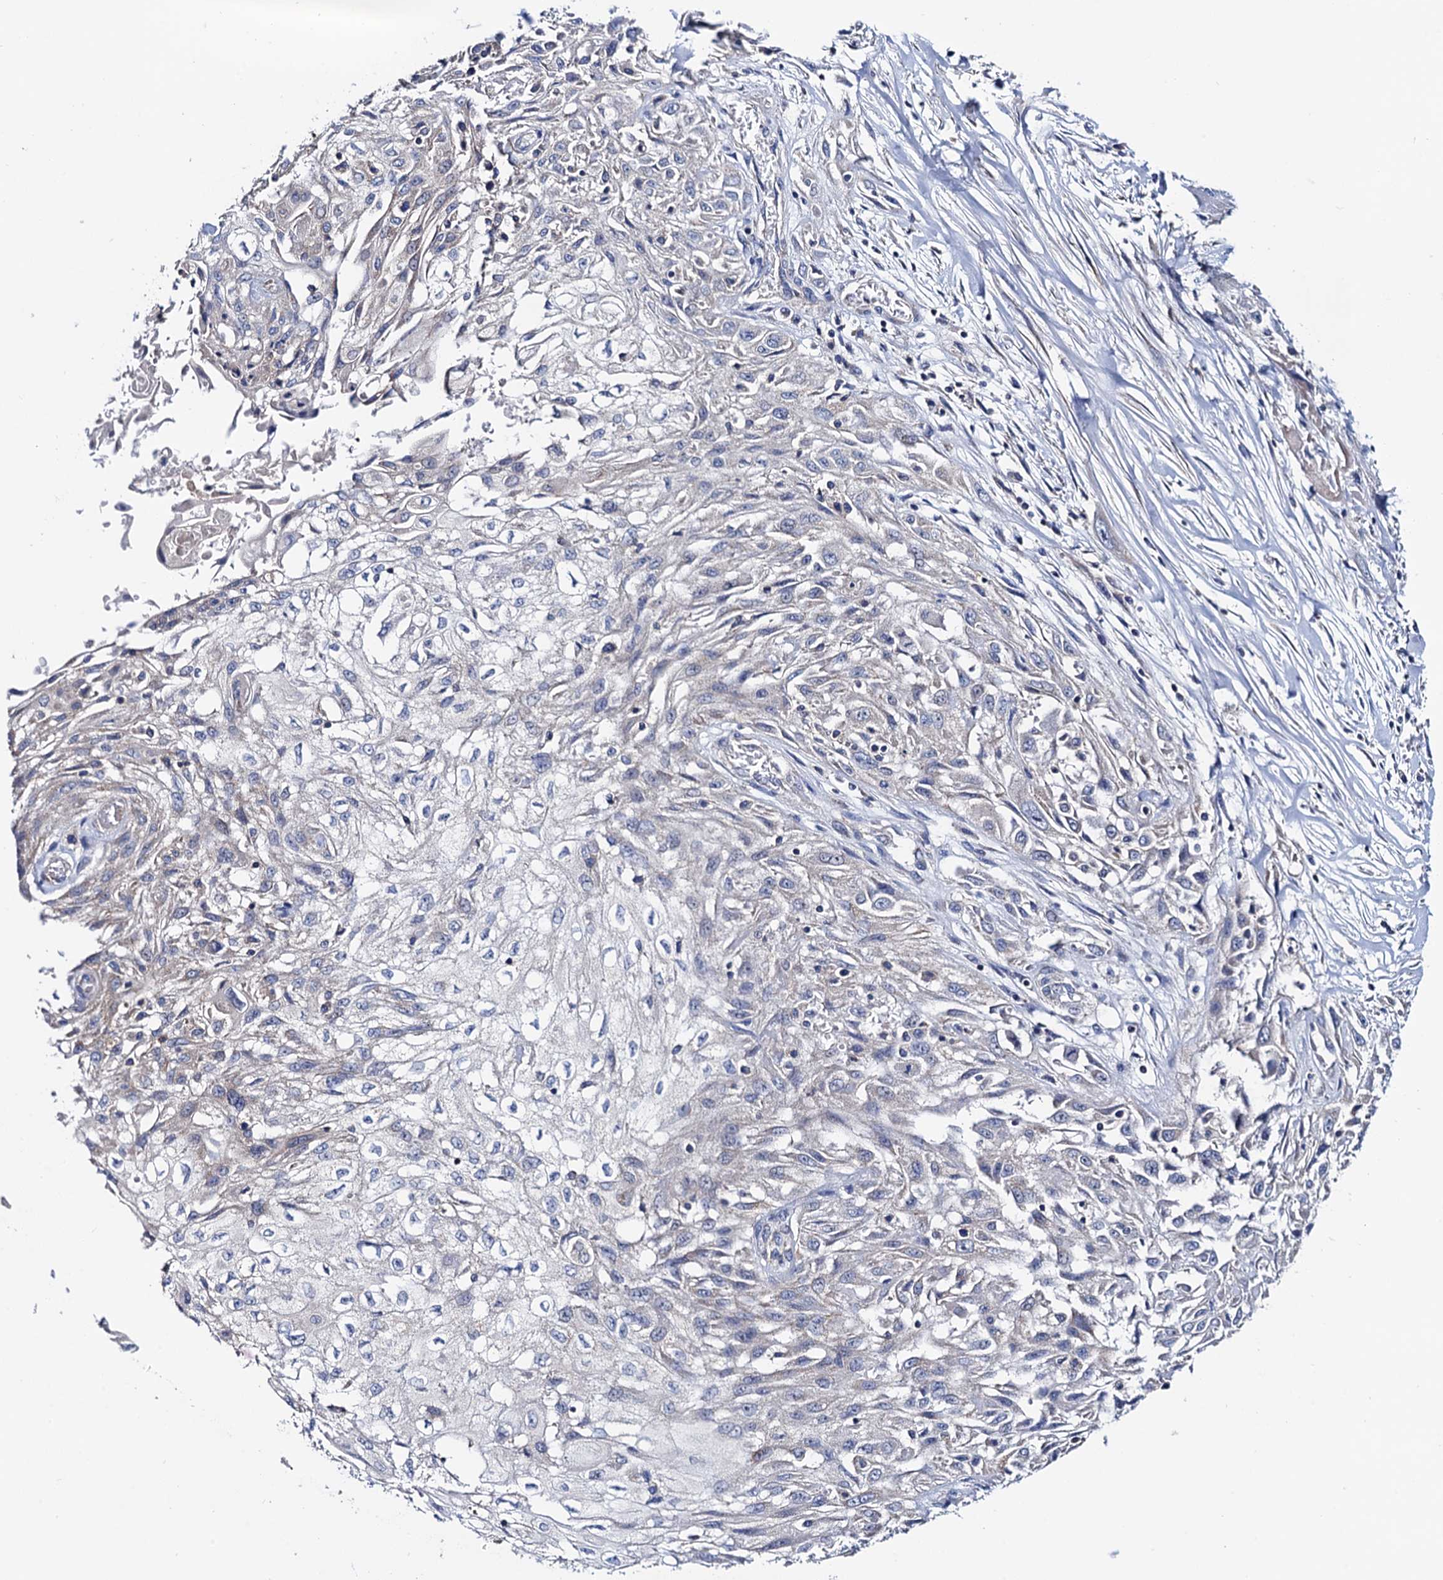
{"staining": {"intensity": "negative", "quantity": "none", "location": "none"}, "tissue": "skin cancer", "cell_type": "Tumor cells", "image_type": "cancer", "snomed": [{"axis": "morphology", "description": "Squamous cell carcinoma, NOS"}, {"axis": "morphology", "description": "Squamous cell carcinoma, metastatic, NOS"}, {"axis": "topography", "description": "Skin"}, {"axis": "topography", "description": "Lymph node"}], "caption": "DAB (3,3'-diaminobenzidine) immunohistochemical staining of skin squamous cell carcinoma displays no significant expression in tumor cells. The staining is performed using DAB (3,3'-diaminobenzidine) brown chromogen with nuclei counter-stained in using hematoxylin.", "gene": "MRPL48", "patient": {"sex": "male", "age": 75}}